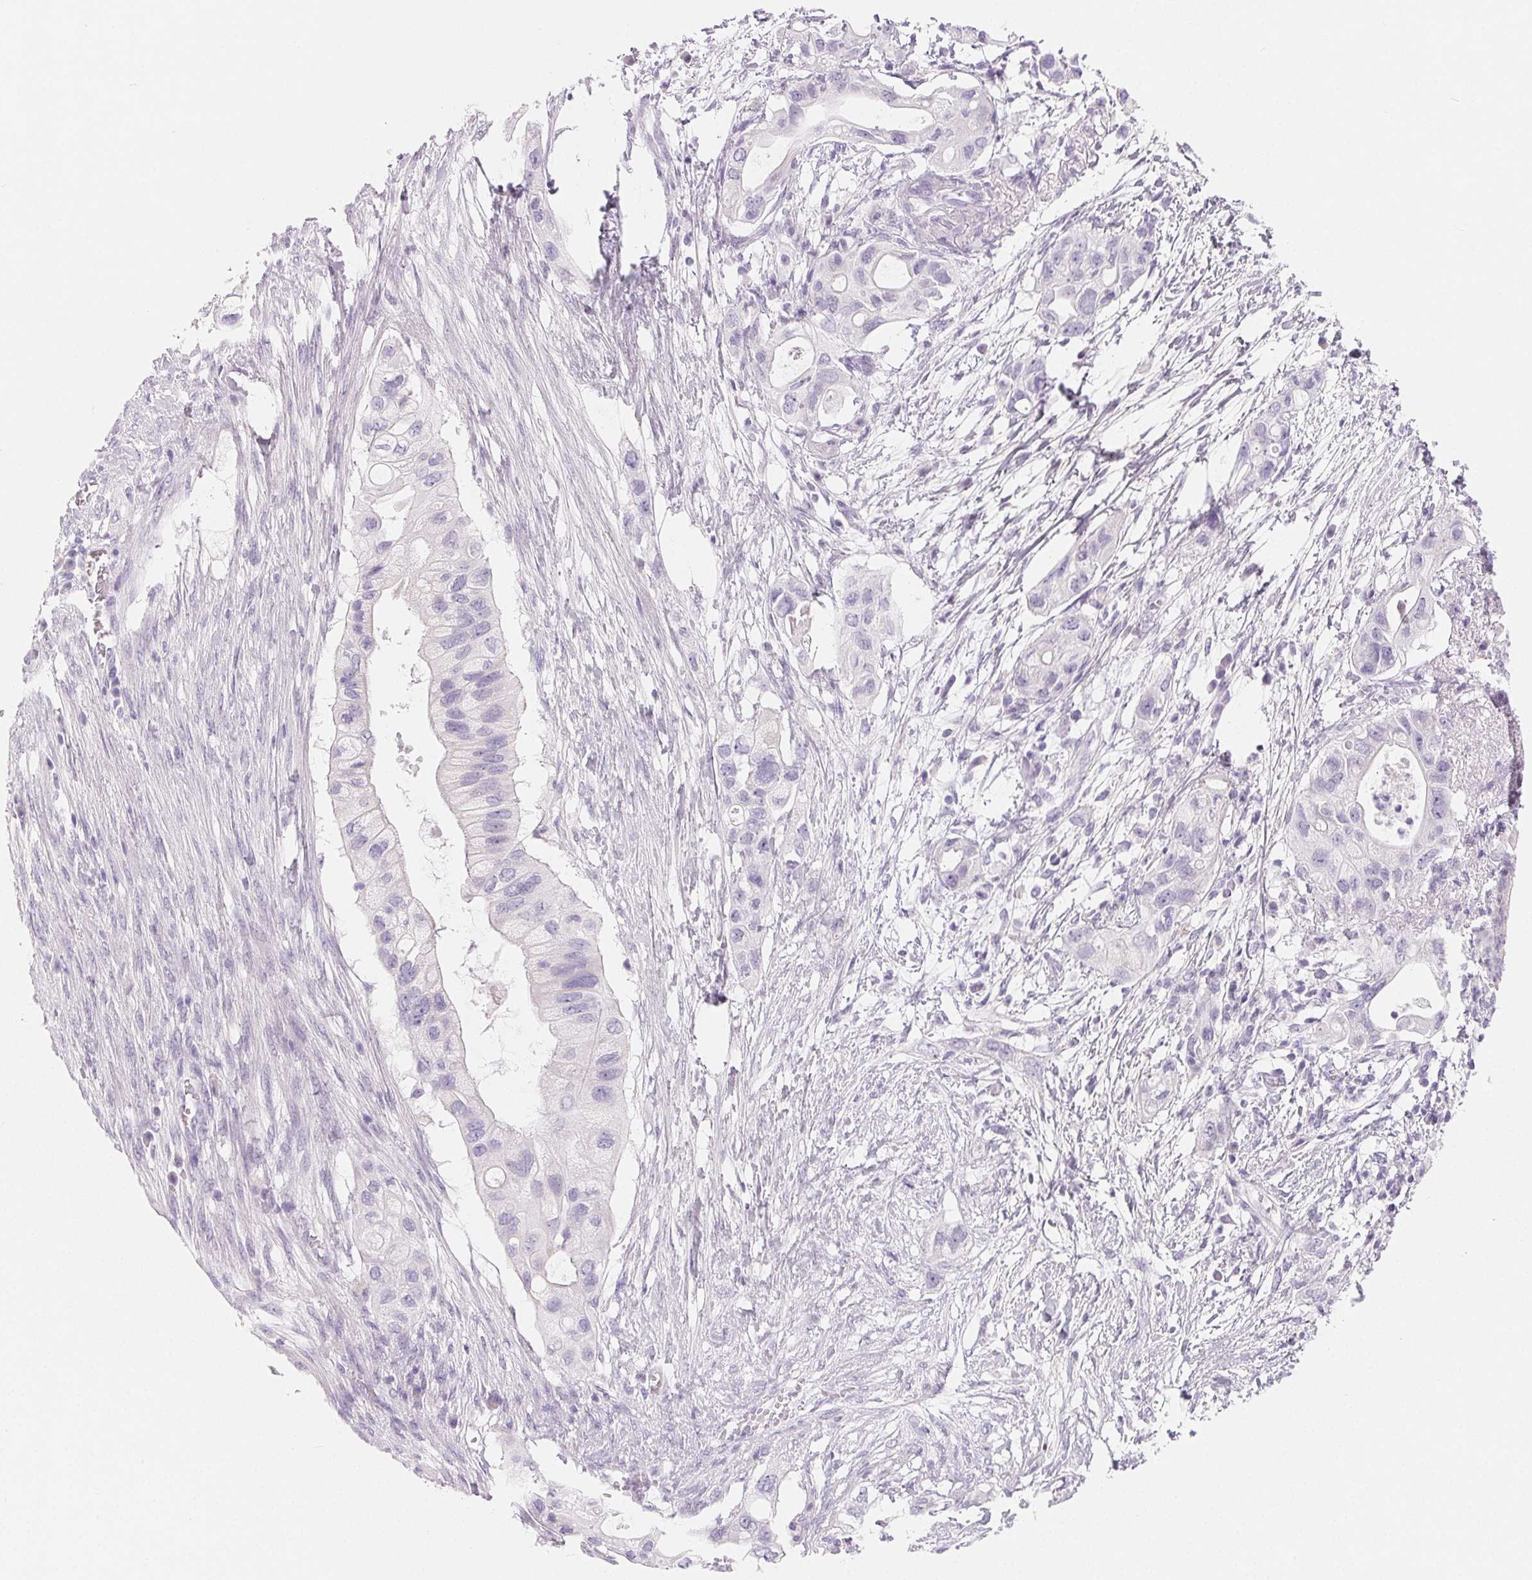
{"staining": {"intensity": "negative", "quantity": "none", "location": "none"}, "tissue": "pancreatic cancer", "cell_type": "Tumor cells", "image_type": "cancer", "snomed": [{"axis": "morphology", "description": "Adenocarcinoma, NOS"}, {"axis": "topography", "description": "Pancreas"}], "caption": "The immunohistochemistry histopathology image has no significant positivity in tumor cells of adenocarcinoma (pancreatic) tissue. (Stains: DAB IHC with hematoxylin counter stain, Microscopy: brightfield microscopy at high magnification).", "gene": "SPACA5B", "patient": {"sex": "female", "age": 72}}